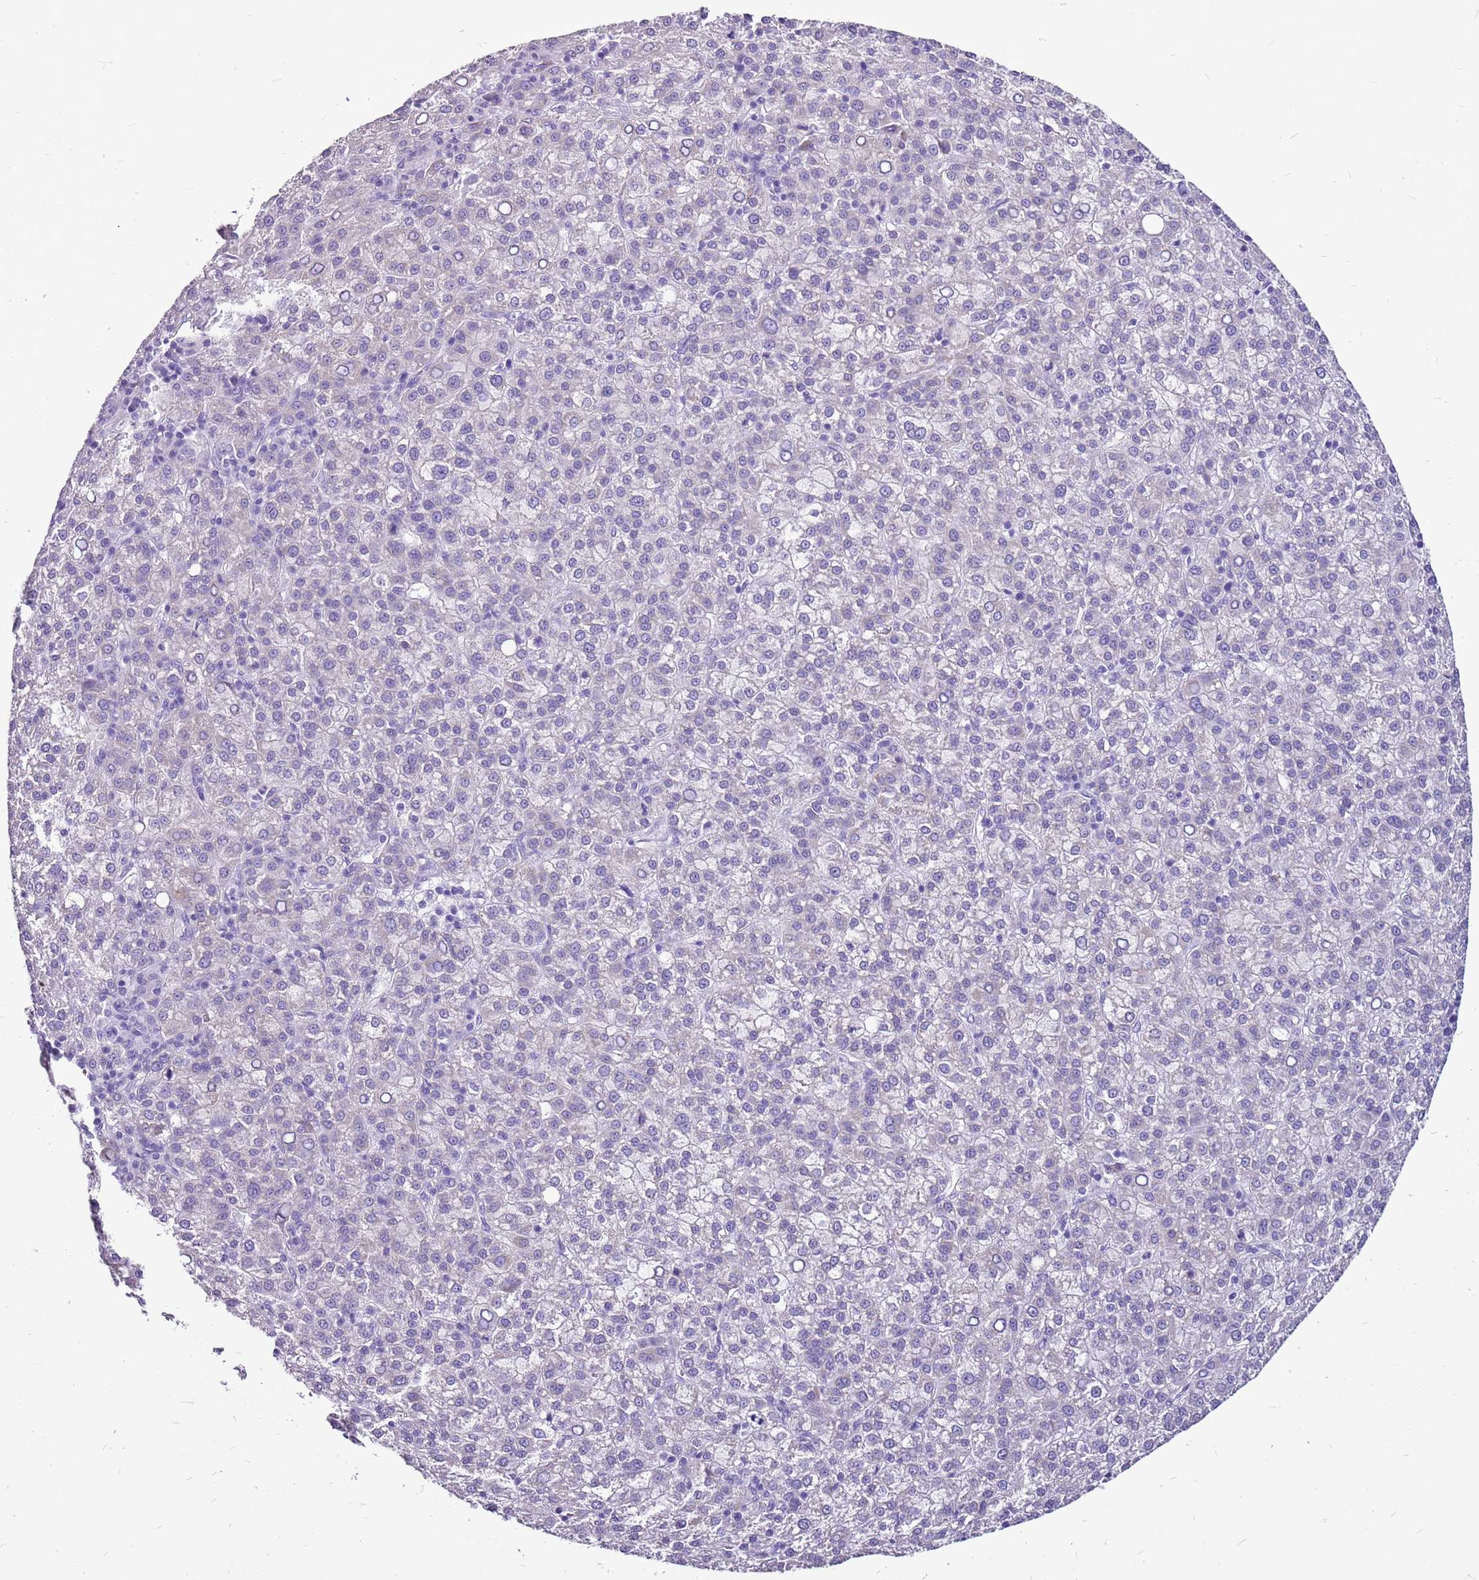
{"staining": {"intensity": "negative", "quantity": "none", "location": "none"}, "tissue": "liver cancer", "cell_type": "Tumor cells", "image_type": "cancer", "snomed": [{"axis": "morphology", "description": "Carcinoma, Hepatocellular, NOS"}, {"axis": "topography", "description": "Liver"}], "caption": "The photomicrograph displays no staining of tumor cells in liver cancer. (Stains: DAB (3,3'-diaminobenzidine) immunohistochemistry with hematoxylin counter stain, Microscopy: brightfield microscopy at high magnification).", "gene": "ACSS3", "patient": {"sex": "female", "age": 58}}